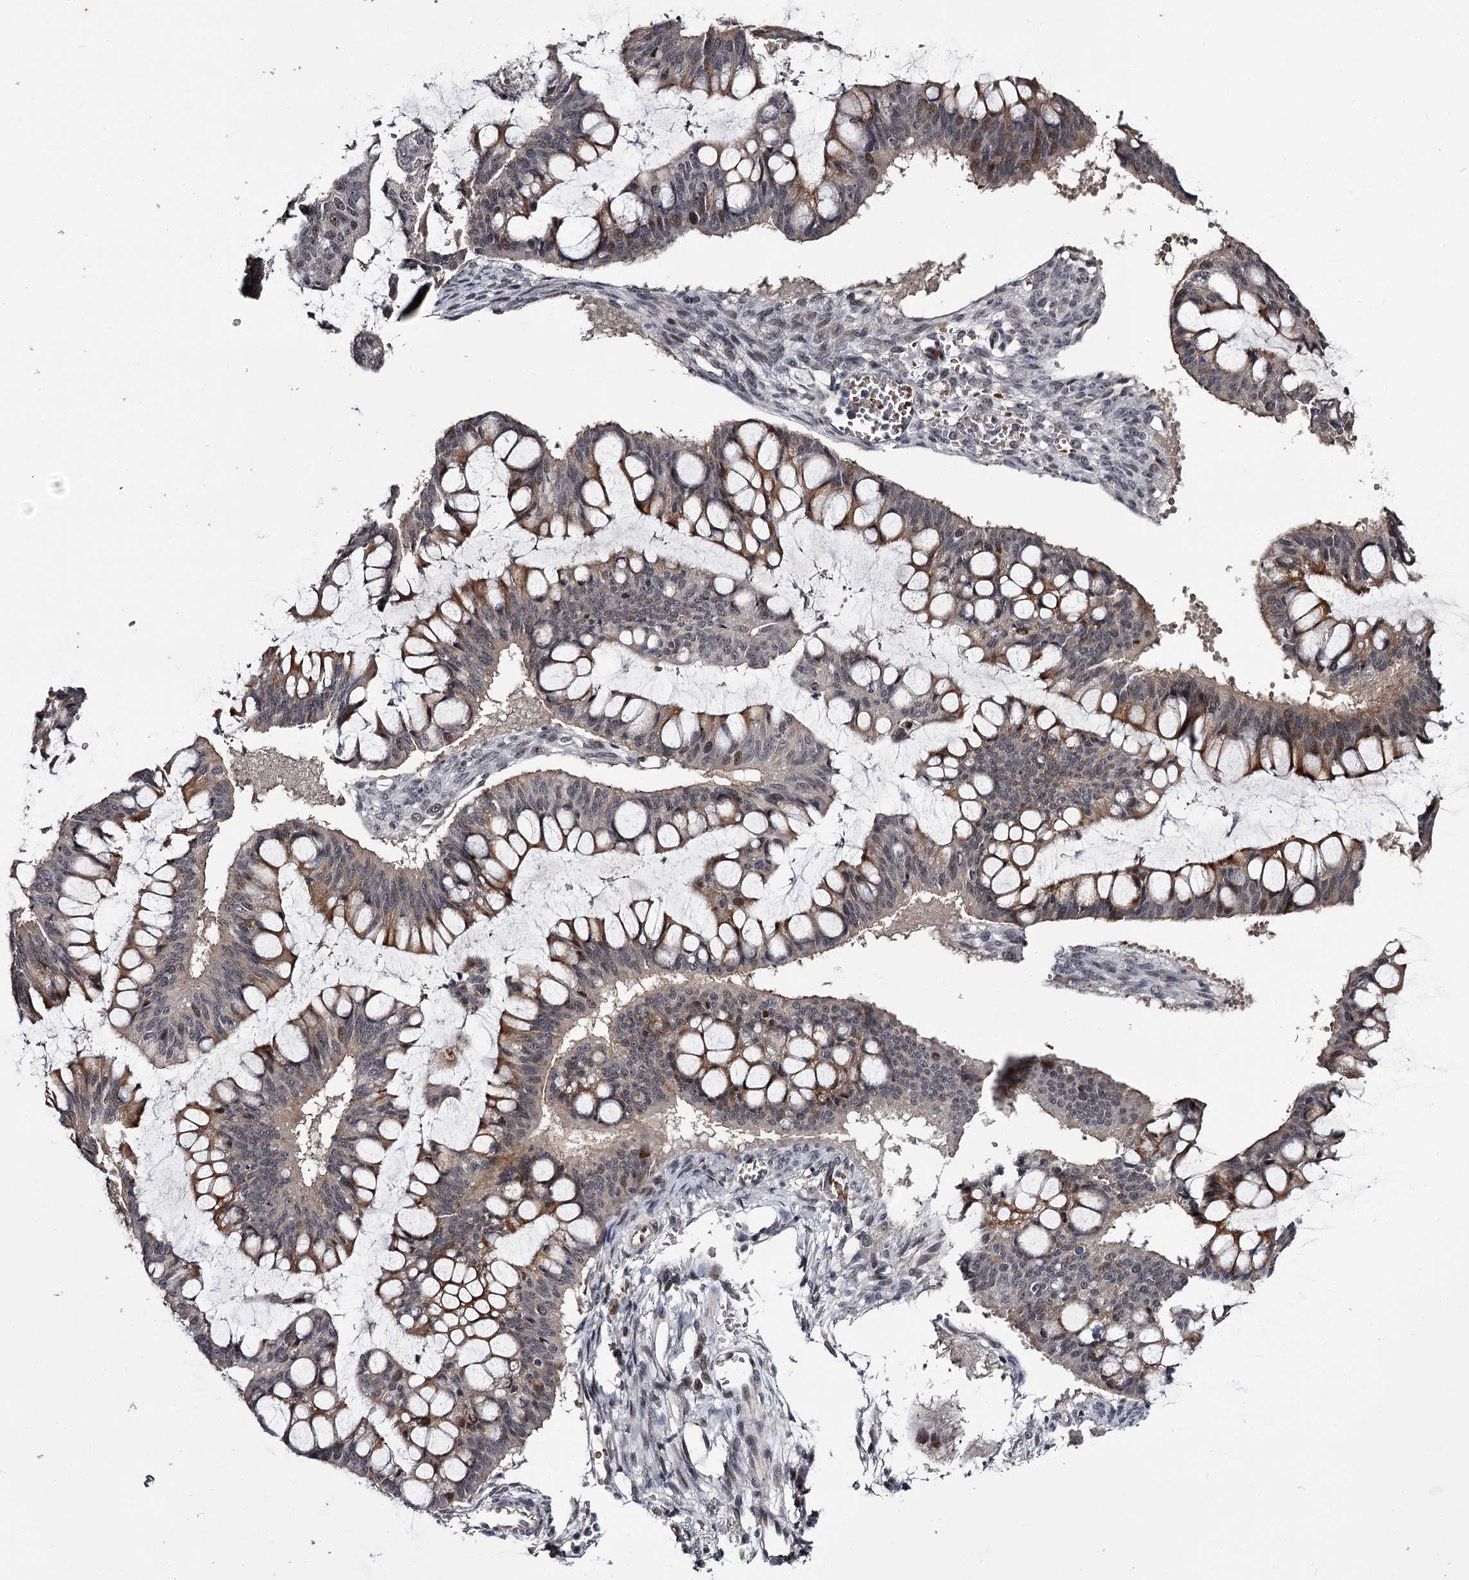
{"staining": {"intensity": "moderate", "quantity": "<25%", "location": "cytoplasmic/membranous,nuclear"}, "tissue": "ovarian cancer", "cell_type": "Tumor cells", "image_type": "cancer", "snomed": [{"axis": "morphology", "description": "Cystadenocarcinoma, mucinous, NOS"}, {"axis": "topography", "description": "Ovary"}], "caption": "Mucinous cystadenocarcinoma (ovarian) tissue reveals moderate cytoplasmic/membranous and nuclear staining in approximately <25% of tumor cells", "gene": "RNF44", "patient": {"sex": "female", "age": 73}}